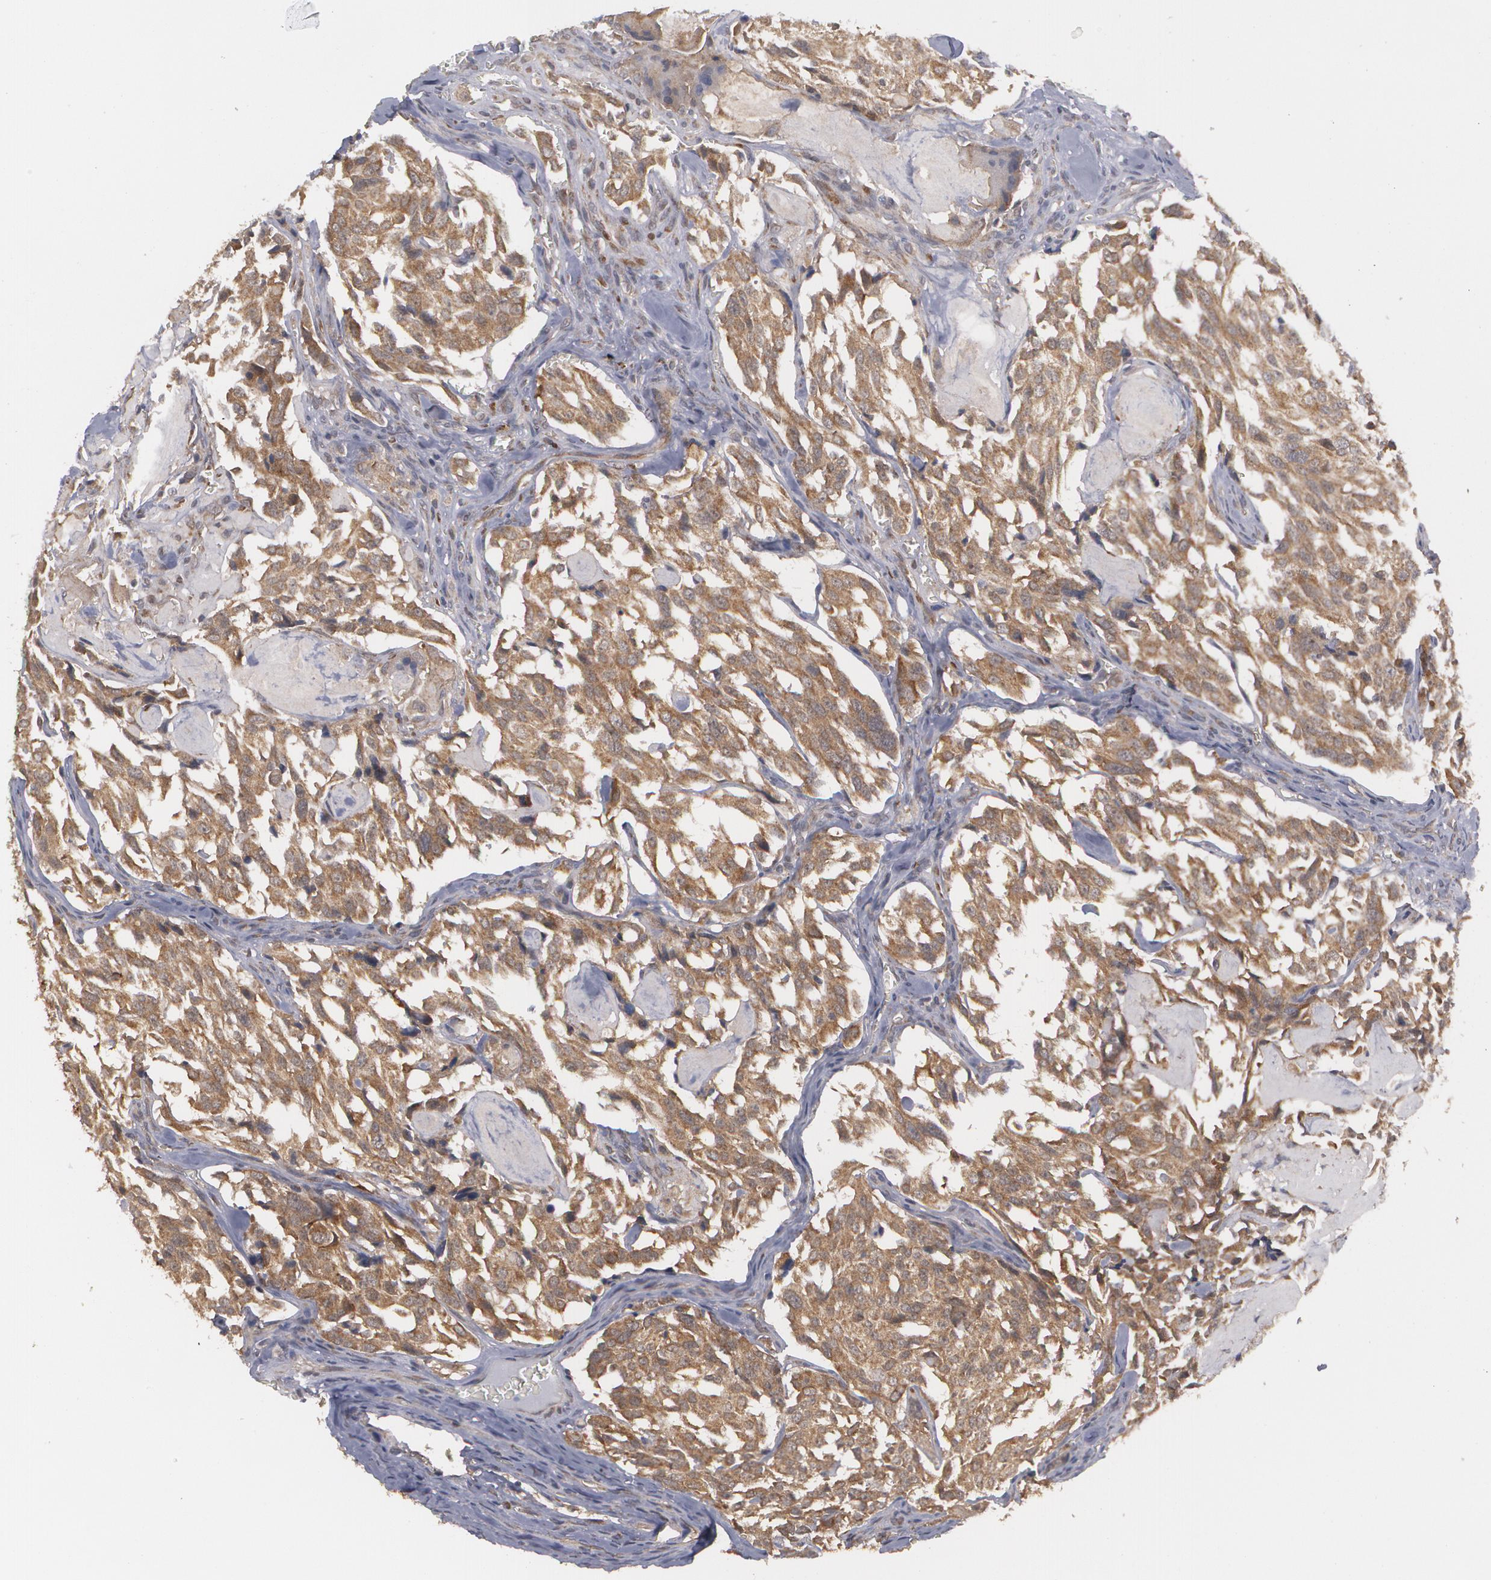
{"staining": {"intensity": "moderate", "quantity": ">75%", "location": "cytoplasmic/membranous"}, "tissue": "thyroid cancer", "cell_type": "Tumor cells", "image_type": "cancer", "snomed": [{"axis": "morphology", "description": "Carcinoma, NOS"}, {"axis": "morphology", "description": "Carcinoid, malignant, NOS"}, {"axis": "topography", "description": "Thyroid gland"}], "caption": "Thyroid cancer (carcinoid (malignant)) was stained to show a protein in brown. There is medium levels of moderate cytoplasmic/membranous positivity in approximately >75% of tumor cells.", "gene": "BMP6", "patient": {"sex": "male", "age": 33}}